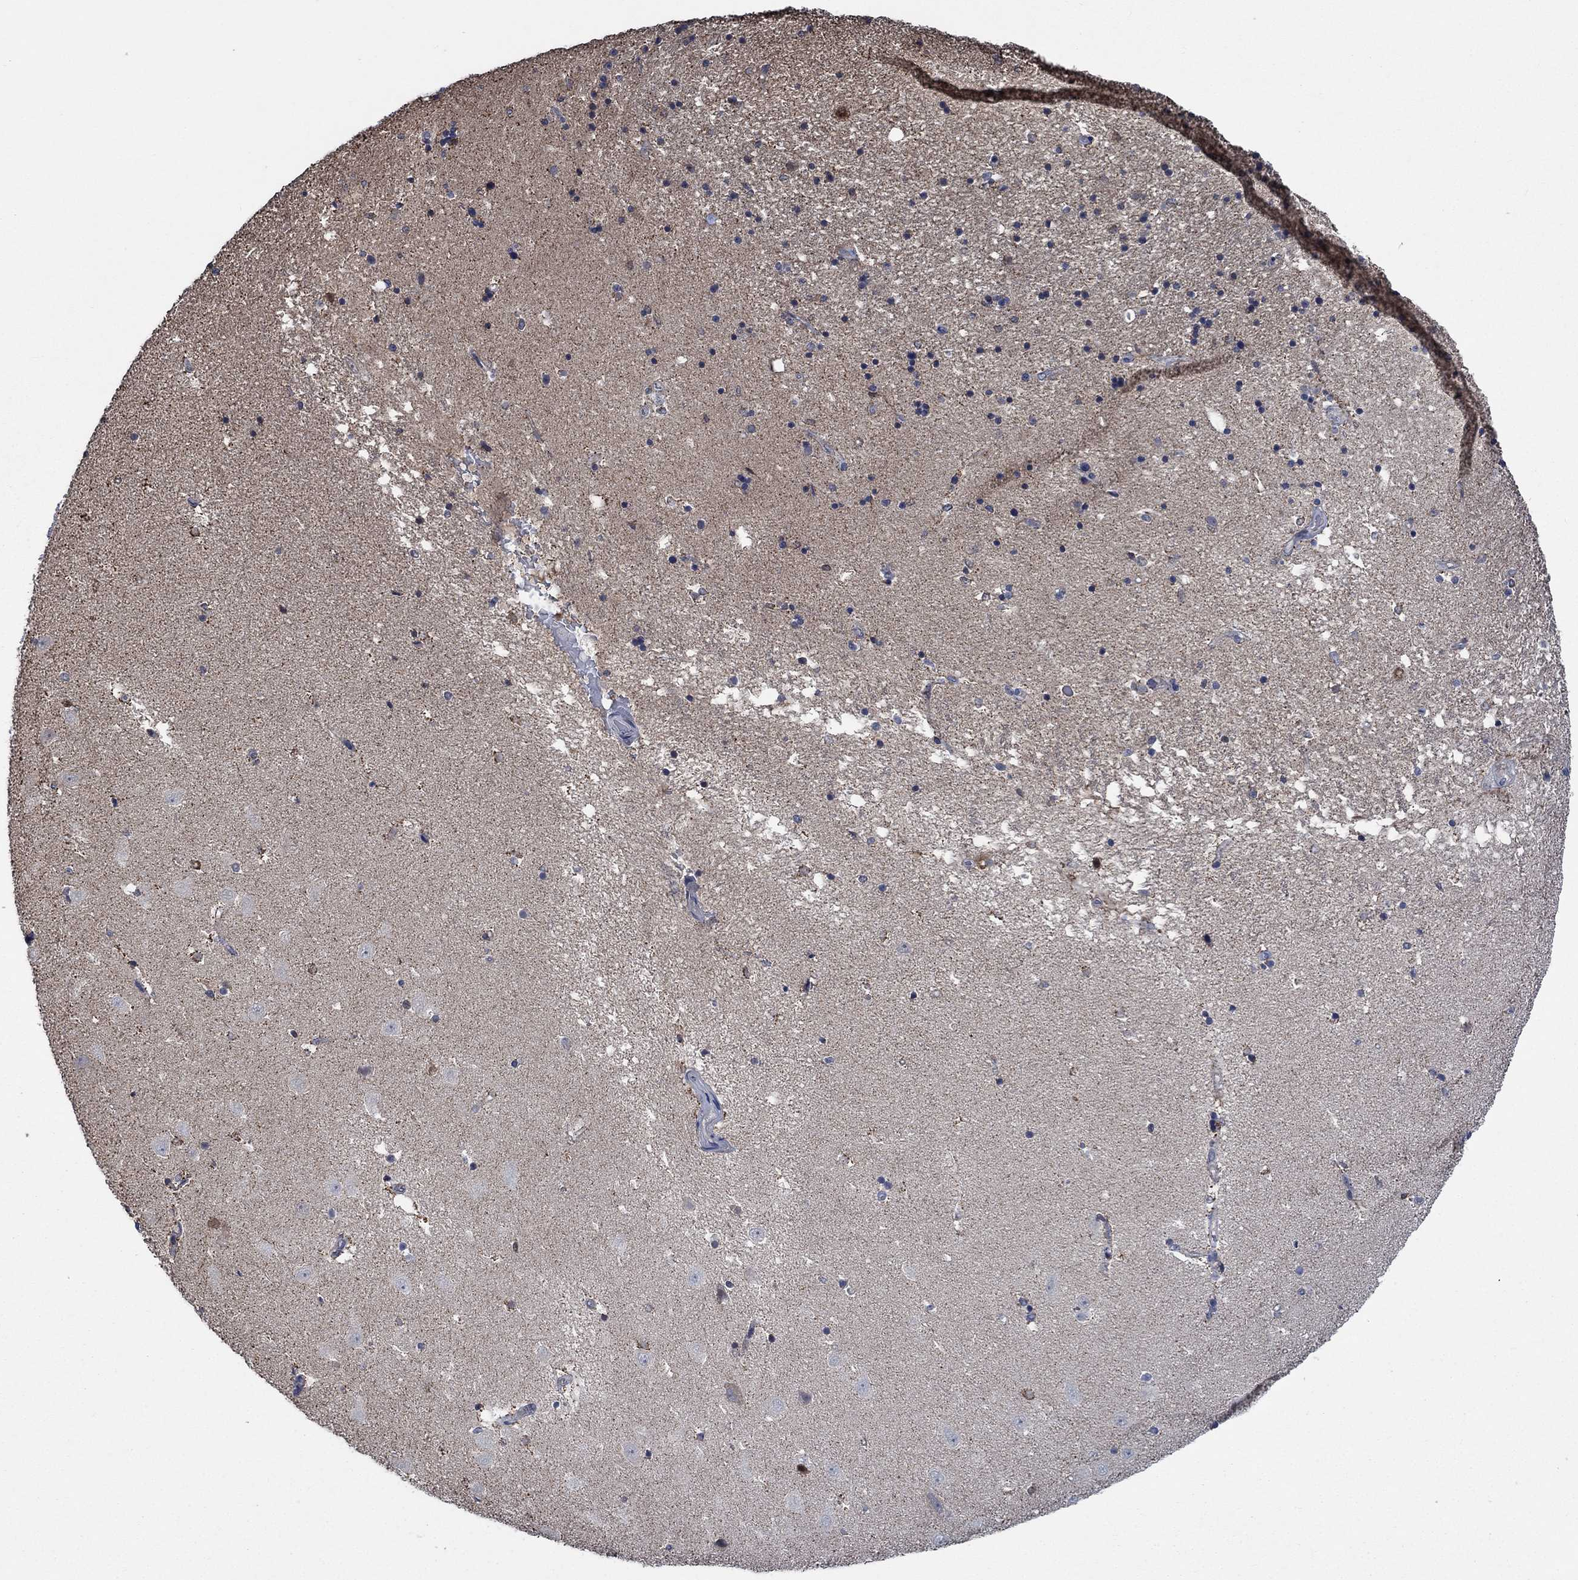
{"staining": {"intensity": "weak", "quantity": ">75%", "location": "cytoplasmic/membranous"}, "tissue": "hippocampus", "cell_type": "Glial cells", "image_type": "normal", "snomed": [{"axis": "morphology", "description": "Normal tissue, NOS"}, {"axis": "topography", "description": "Hippocampus"}], "caption": "A high-resolution image shows IHC staining of benign hippocampus, which displays weak cytoplasmic/membranous expression in approximately >75% of glial cells.", "gene": "STXBP6", "patient": {"sex": "male", "age": 49}}